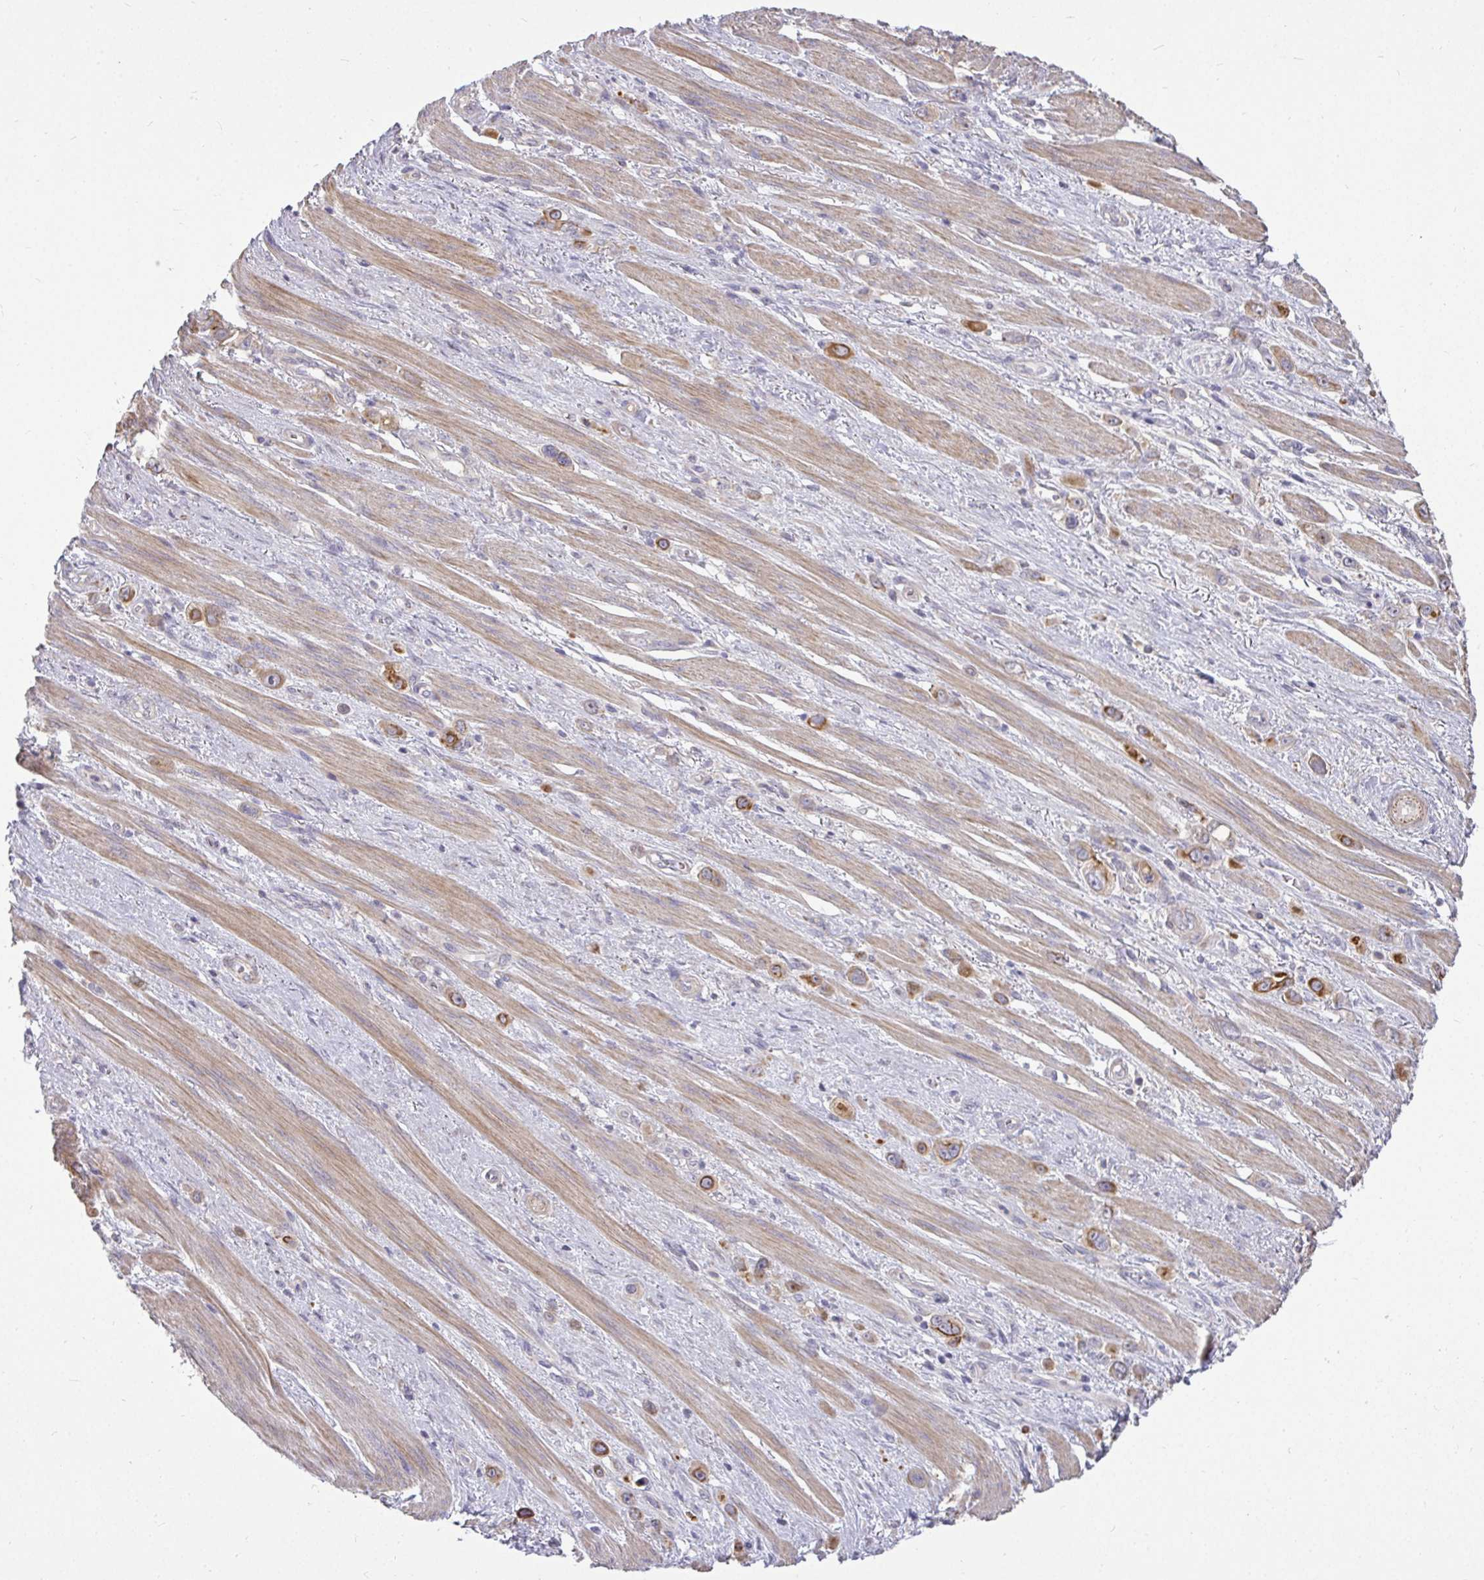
{"staining": {"intensity": "moderate", "quantity": ">75%", "location": "cytoplasmic/membranous"}, "tissue": "stomach cancer", "cell_type": "Tumor cells", "image_type": "cancer", "snomed": [{"axis": "morphology", "description": "Adenocarcinoma, NOS"}, {"axis": "topography", "description": "Stomach, upper"}], "caption": "A brown stain highlights moderate cytoplasmic/membranous staining of a protein in stomach cancer tumor cells.", "gene": "STRIP1", "patient": {"sex": "male", "age": 75}}